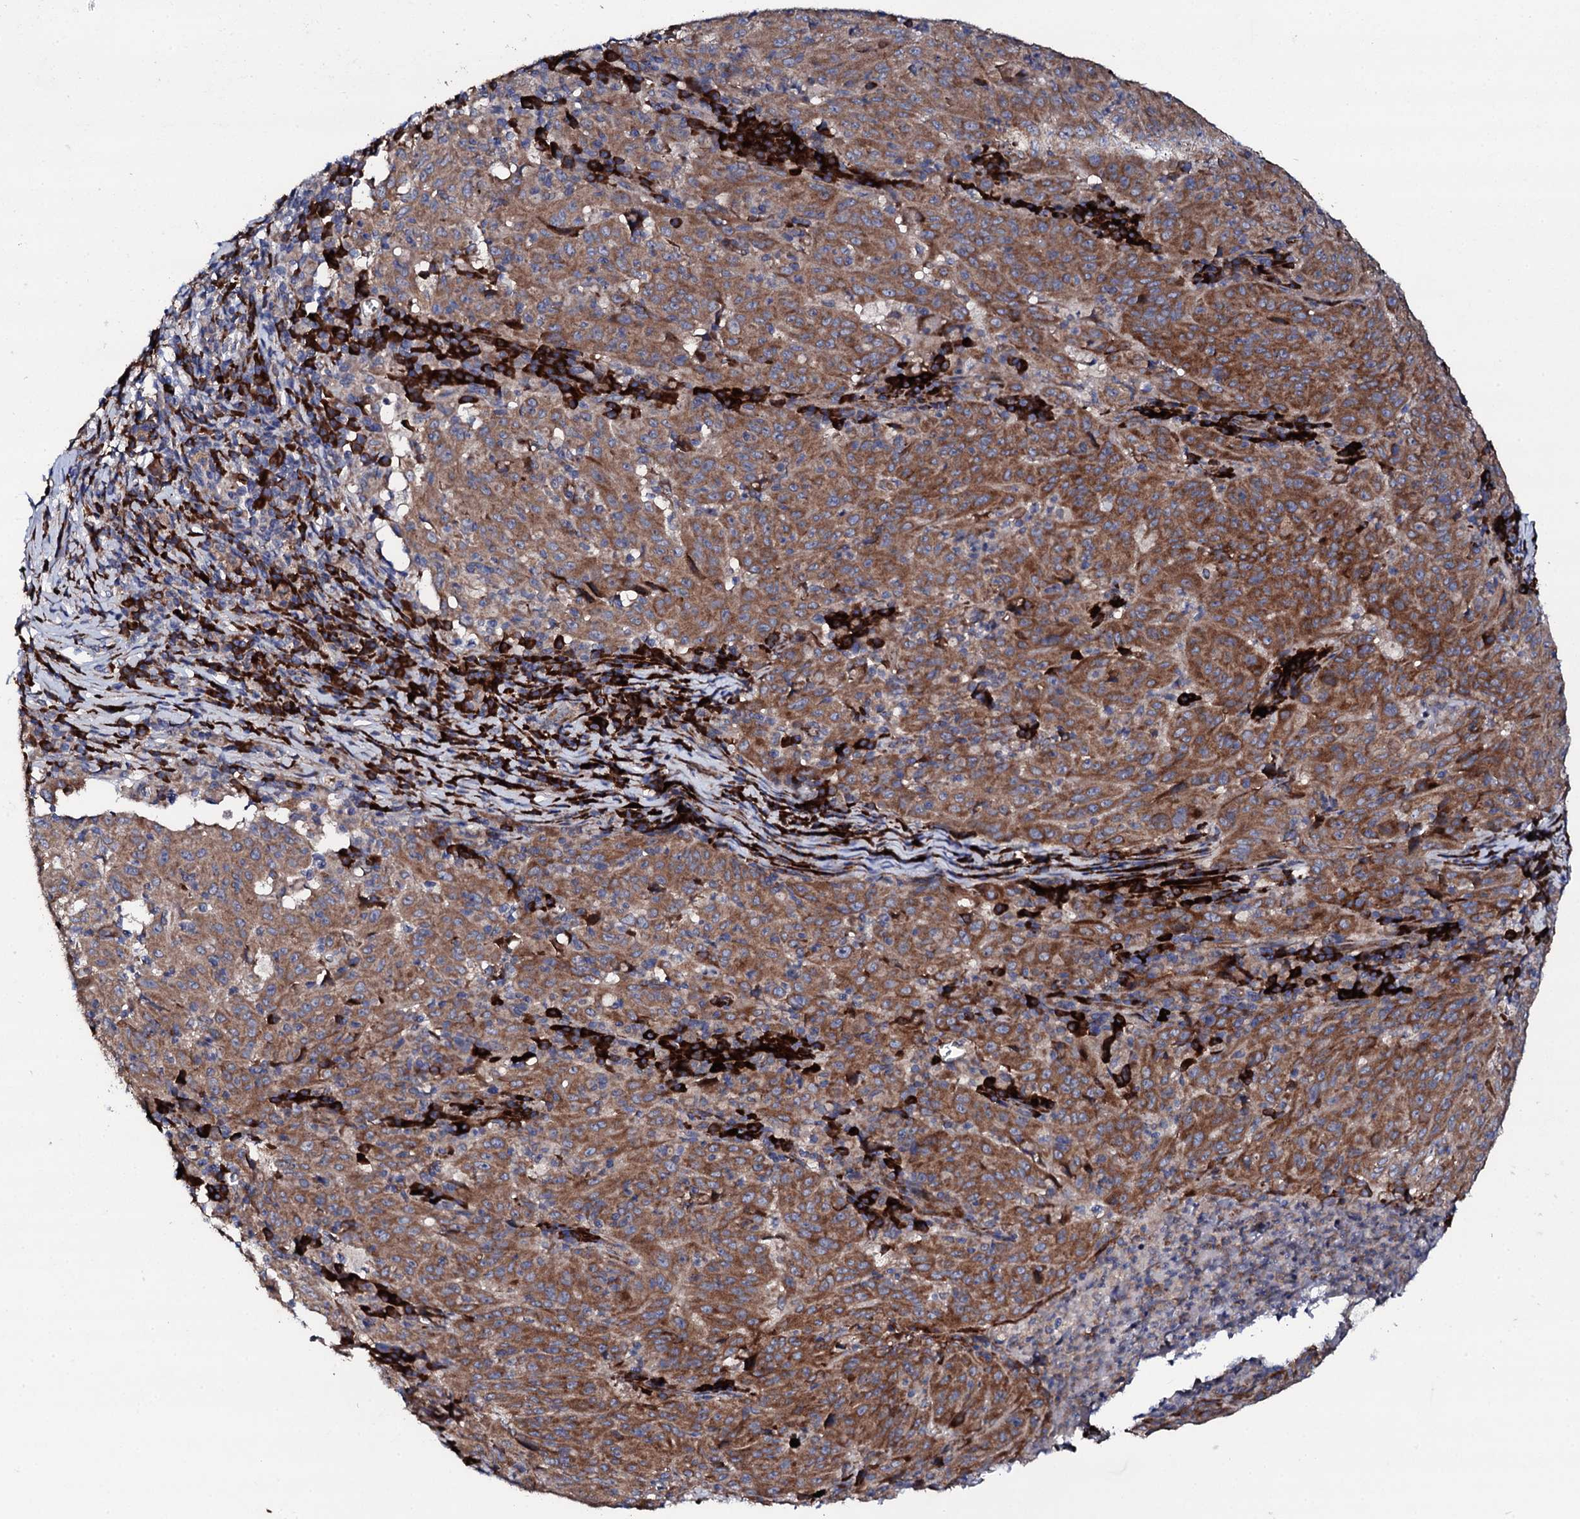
{"staining": {"intensity": "strong", "quantity": ">75%", "location": "cytoplasmic/membranous"}, "tissue": "pancreatic cancer", "cell_type": "Tumor cells", "image_type": "cancer", "snomed": [{"axis": "morphology", "description": "Adenocarcinoma, NOS"}, {"axis": "topography", "description": "Pancreas"}], "caption": "Protein staining of pancreatic adenocarcinoma tissue reveals strong cytoplasmic/membranous expression in approximately >75% of tumor cells.", "gene": "LIPT2", "patient": {"sex": "male", "age": 63}}